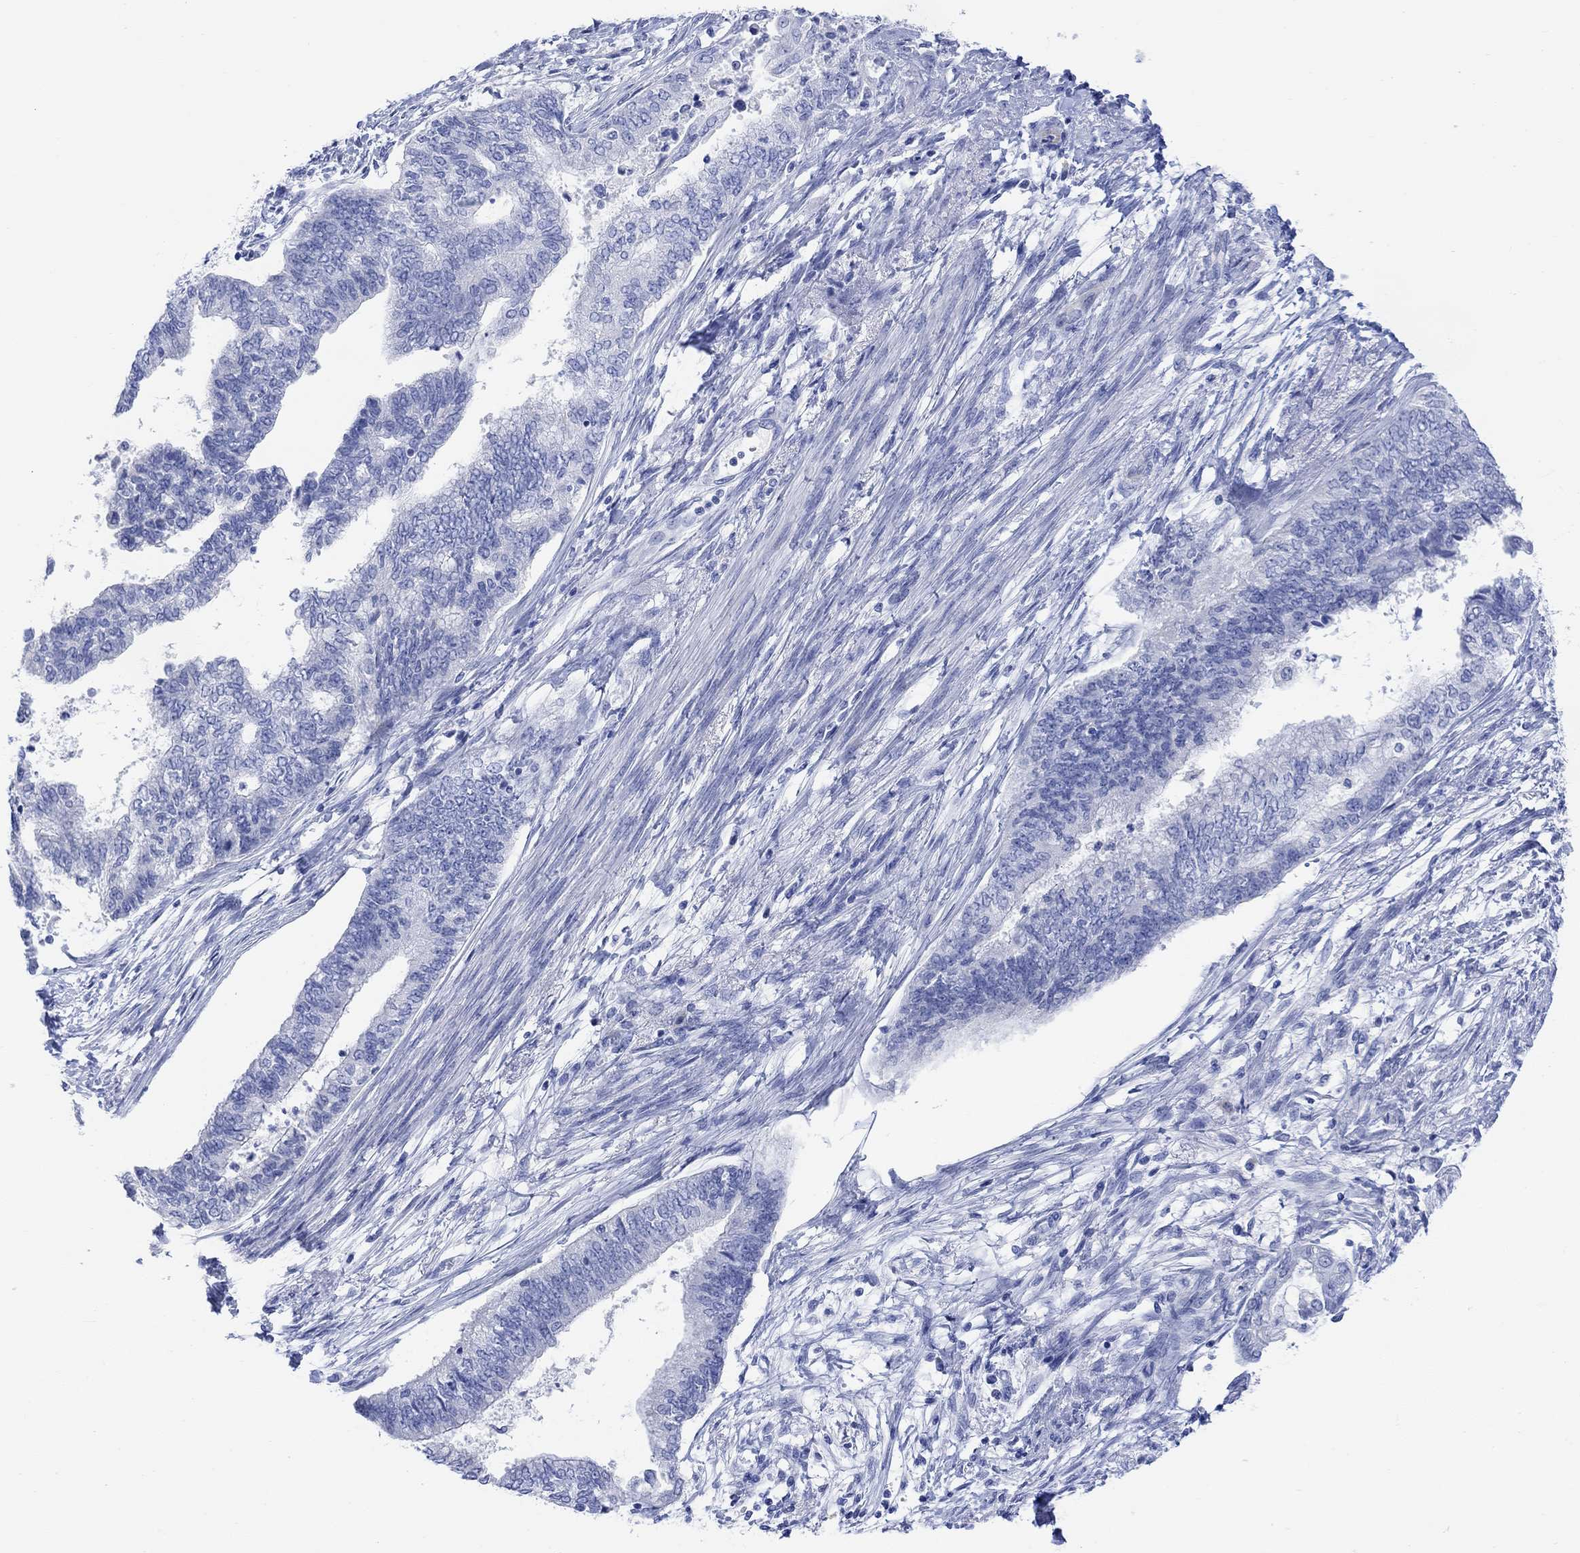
{"staining": {"intensity": "negative", "quantity": "none", "location": "none"}, "tissue": "endometrial cancer", "cell_type": "Tumor cells", "image_type": "cancer", "snomed": [{"axis": "morphology", "description": "Adenocarcinoma, NOS"}, {"axis": "topography", "description": "Endometrium"}], "caption": "Adenocarcinoma (endometrial) was stained to show a protein in brown. There is no significant staining in tumor cells.", "gene": "GNG13", "patient": {"sex": "female", "age": 65}}